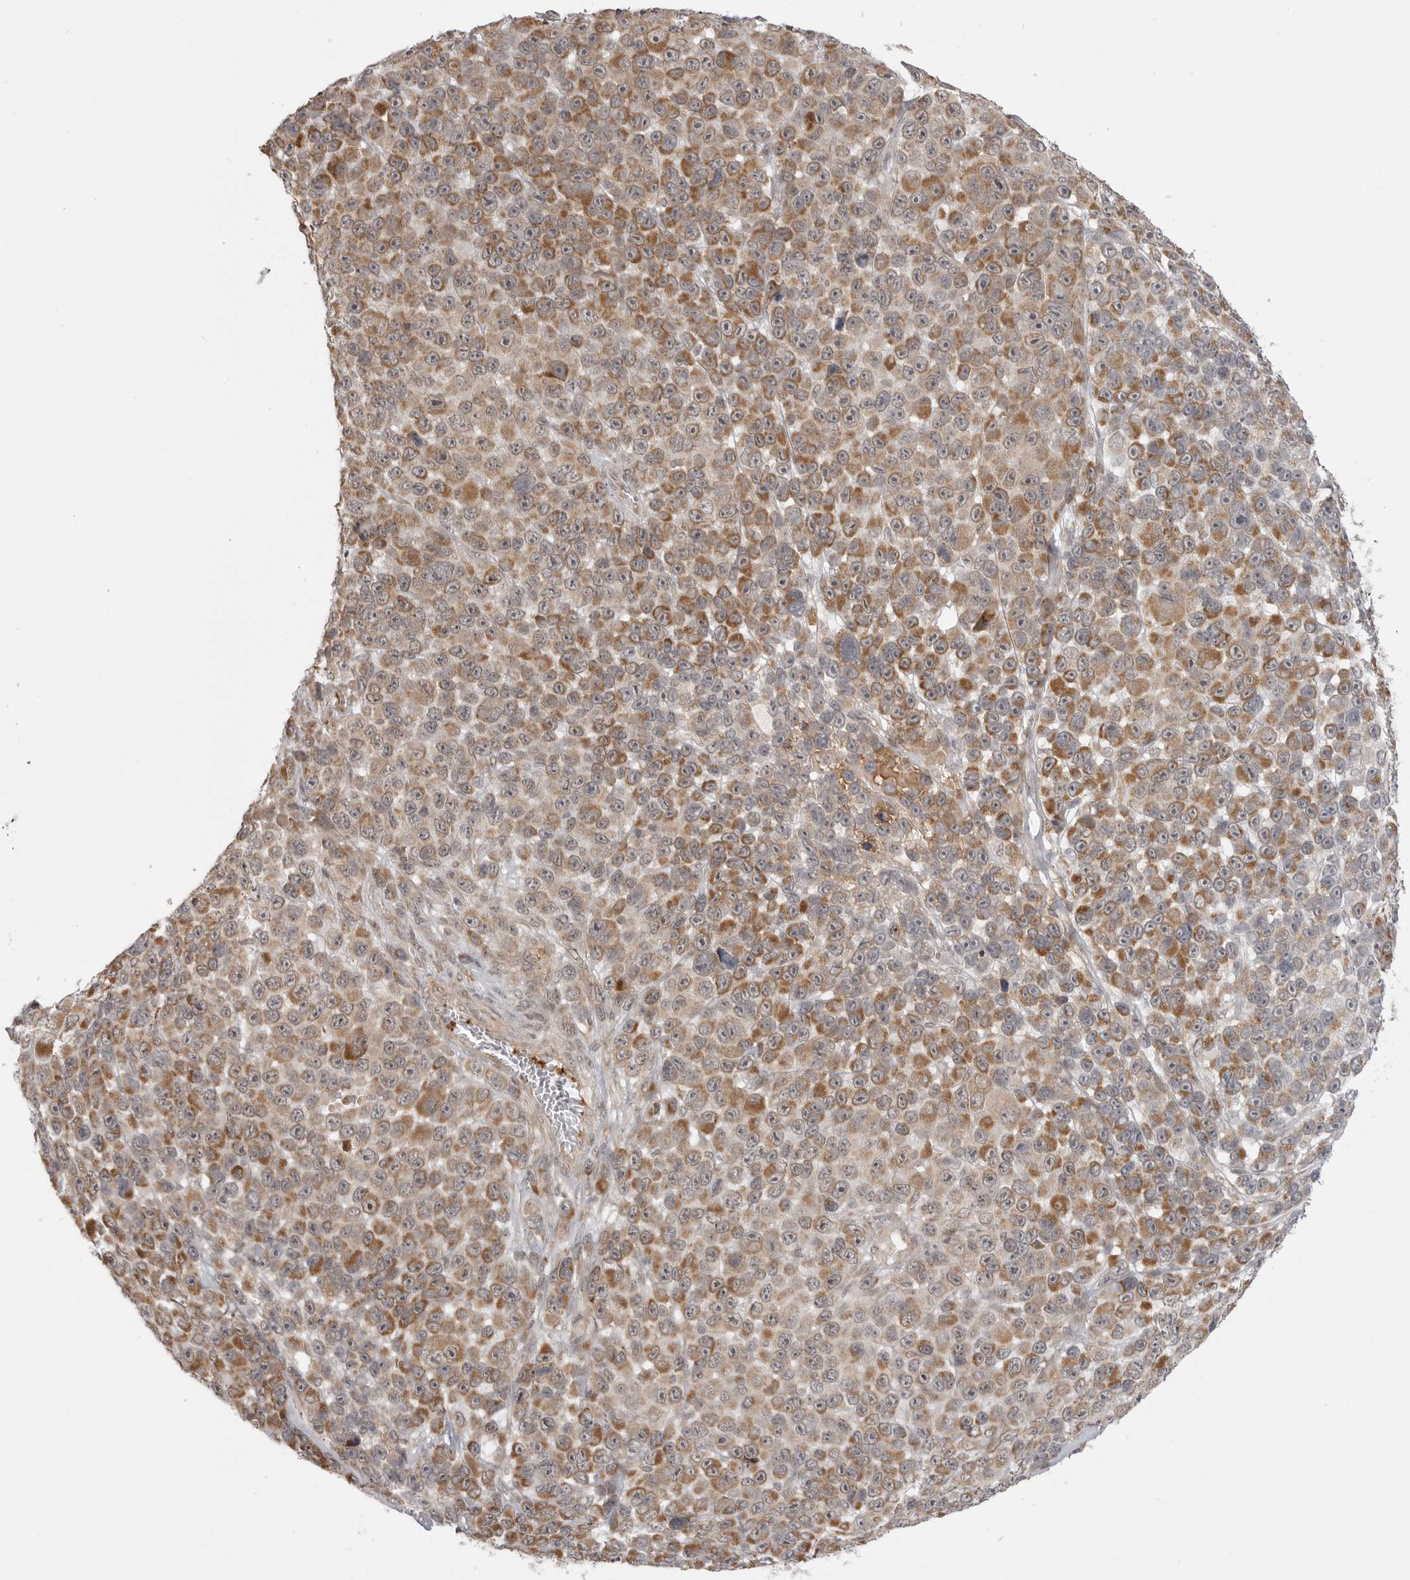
{"staining": {"intensity": "moderate", "quantity": ">75%", "location": "cytoplasmic/membranous"}, "tissue": "melanoma", "cell_type": "Tumor cells", "image_type": "cancer", "snomed": [{"axis": "morphology", "description": "Malignant melanoma, NOS"}, {"axis": "topography", "description": "Skin"}], "caption": "This histopathology image displays malignant melanoma stained with immunohistochemistry (IHC) to label a protein in brown. The cytoplasmic/membranous of tumor cells show moderate positivity for the protein. Nuclei are counter-stained blue.", "gene": "KALRN", "patient": {"sex": "male", "age": 53}}